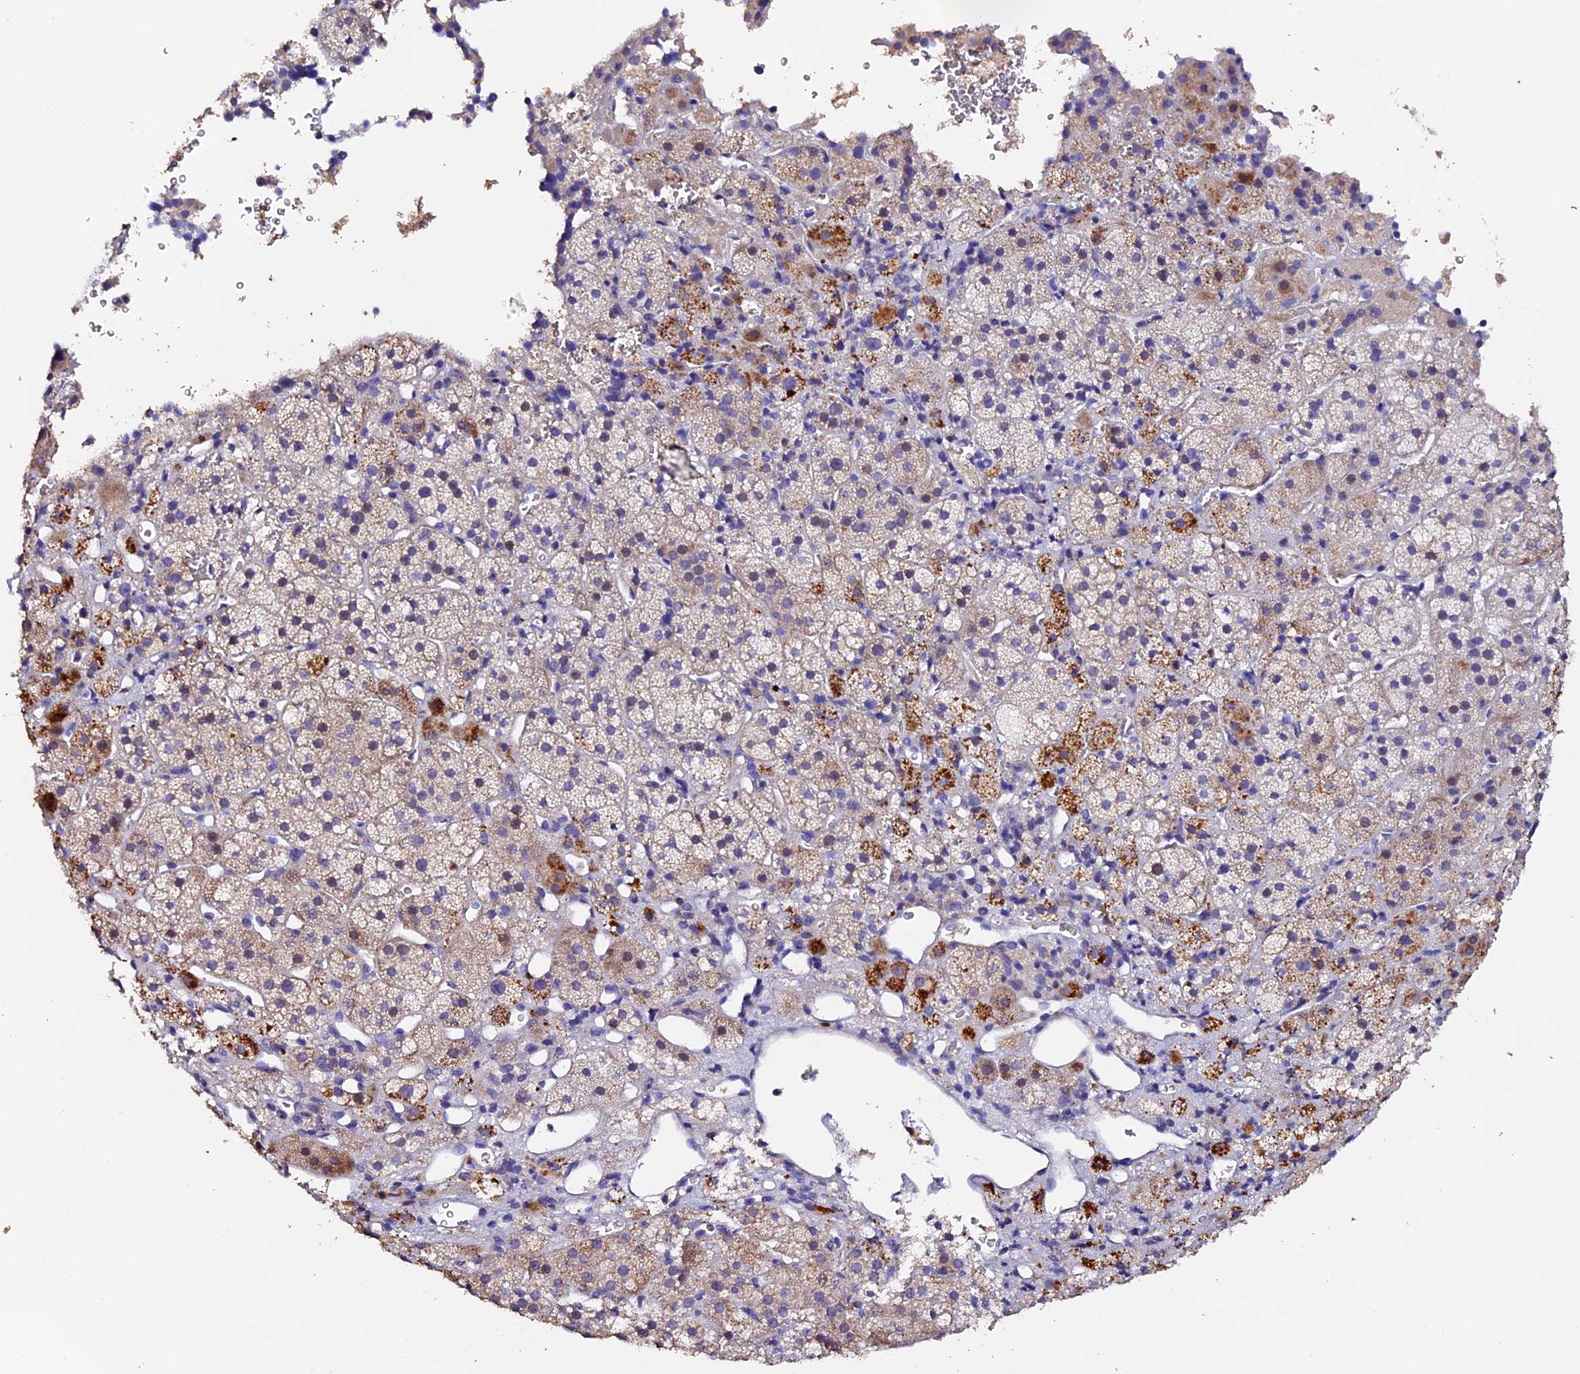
{"staining": {"intensity": "moderate", "quantity": "<25%", "location": "cytoplasmic/membranous"}, "tissue": "adrenal gland", "cell_type": "Glandular cells", "image_type": "normal", "snomed": [{"axis": "morphology", "description": "Normal tissue, NOS"}, {"axis": "topography", "description": "Adrenal gland"}], "caption": "A micrograph showing moderate cytoplasmic/membranous positivity in approximately <25% of glandular cells in unremarkable adrenal gland, as visualized by brown immunohistochemical staining.", "gene": "FBXW9", "patient": {"sex": "female", "age": 44}}